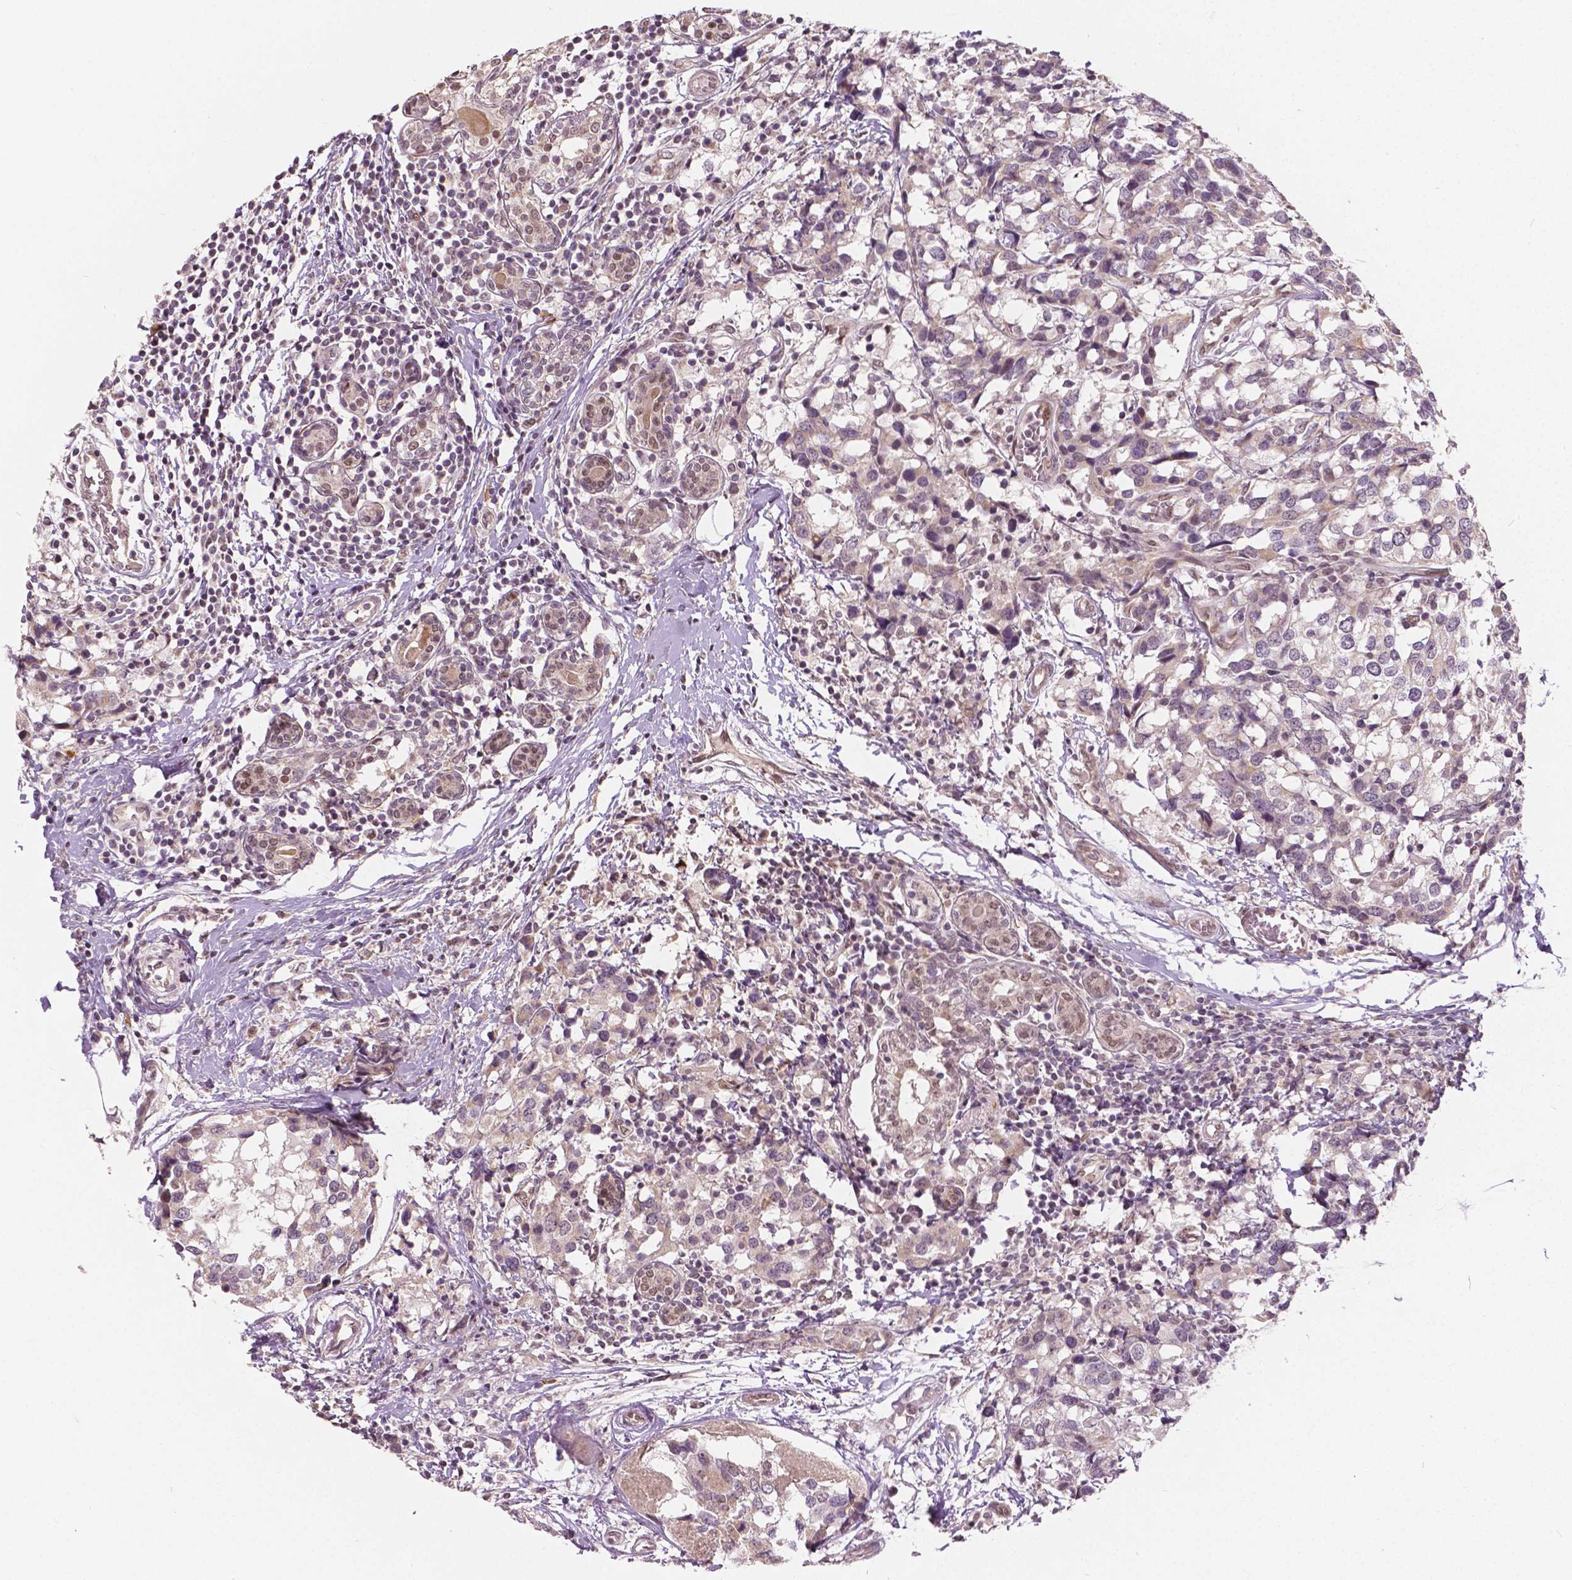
{"staining": {"intensity": "negative", "quantity": "none", "location": "none"}, "tissue": "breast cancer", "cell_type": "Tumor cells", "image_type": "cancer", "snomed": [{"axis": "morphology", "description": "Lobular carcinoma"}, {"axis": "topography", "description": "Breast"}], "caption": "Tumor cells show no significant expression in breast lobular carcinoma.", "gene": "HMBOX1", "patient": {"sex": "female", "age": 59}}